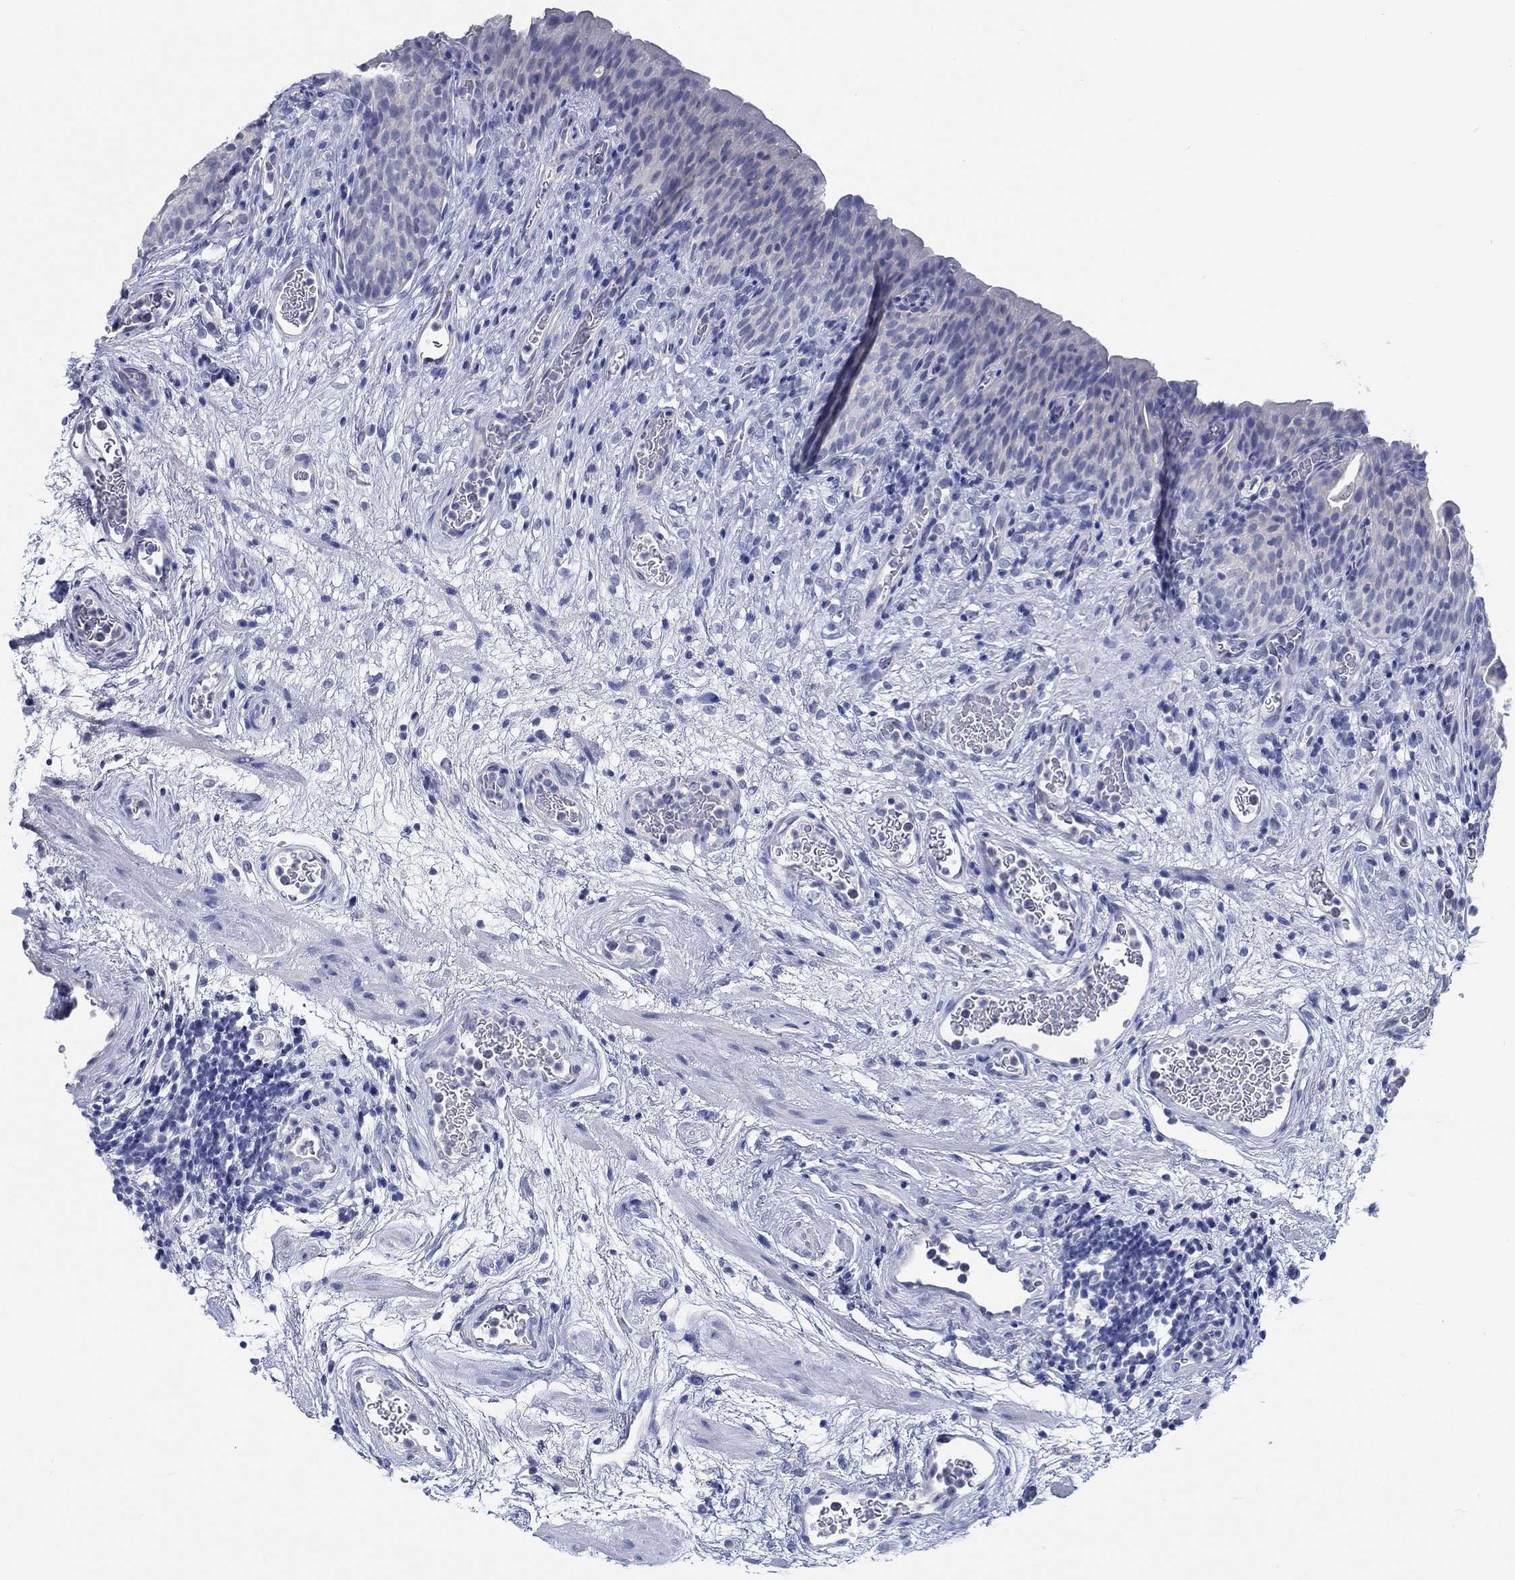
{"staining": {"intensity": "negative", "quantity": "none", "location": "none"}, "tissue": "urinary bladder", "cell_type": "Urothelial cells", "image_type": "normal", "snomed": [{"axis": "morphology", "description": "Normal tissue, NOS"}, {"axis": "topography", "description": "Urinary bladder"}], "caption": "DAB immunohistochemical staining of unremarkable urinary bladder displays no significant expression in urothelial cells.", "gene": "TOMM20L", "patient": {"sex": "male", "age": 76}}